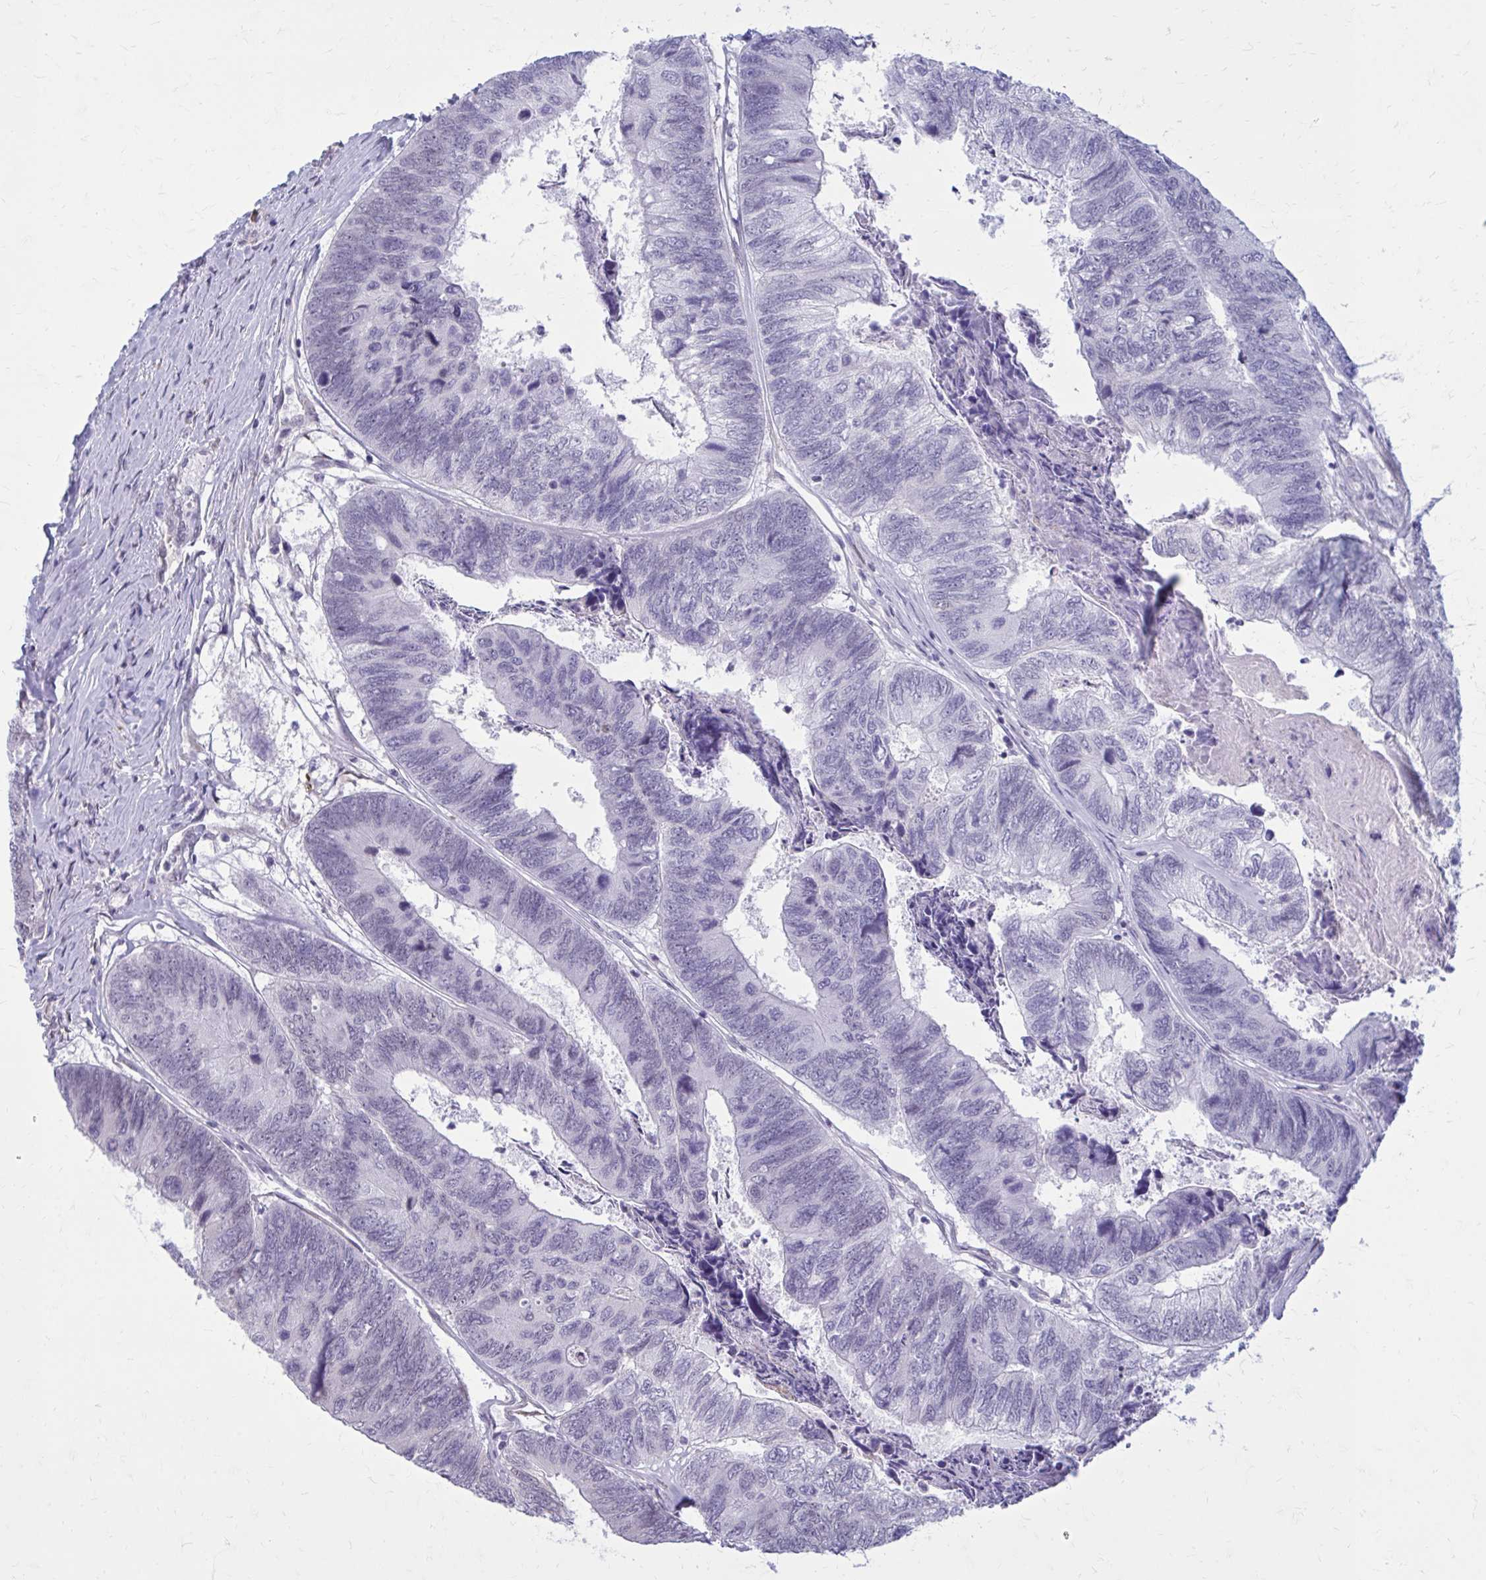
{"staining": {"intensity": "negative", "quantity": "none", "location": "none"}, "tissue": "colorectal cancer", "cell_type": "Tumor cells", "image_type": "cancer", "snomed": [{"axis": "morphology", "description": "Adenocarcinoma, NOS"}, {"axis": "topography", "description": "Colon"}], "caption": "Protein analysis of colorectal cancer shows no significant expression in tumor cells.", "gene": "PROSER1", "patient": {"sex": "female", "age": 67}}